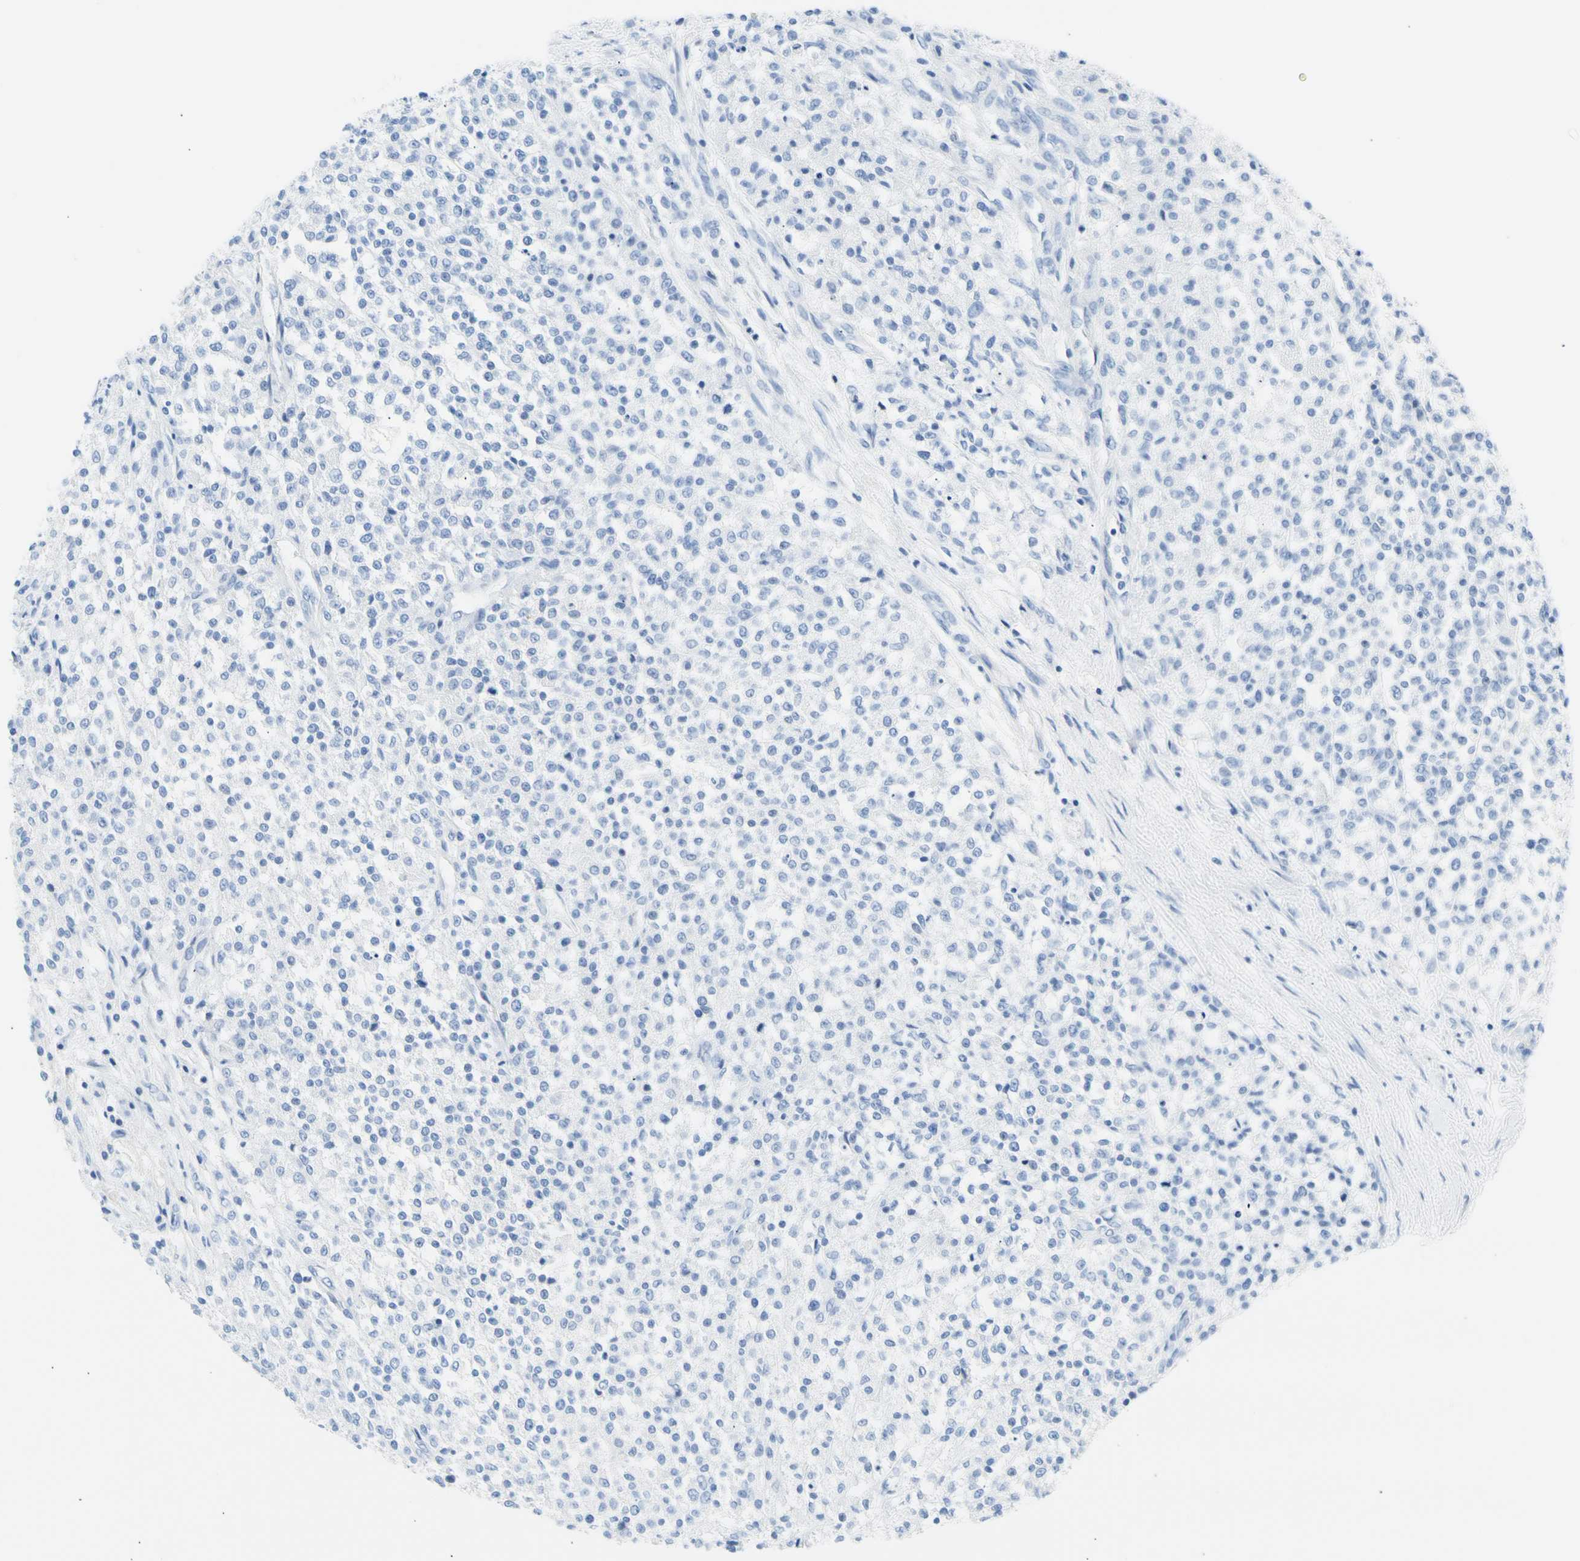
{"staining": {"intensity": "negative", "quantity": "none", "location": "none"}, "tissue": "testis cancer", "cell_type": "Tumor cells", "image_type": "cancer", "snomed": [{"axis": "morphology", "description": "Seminoma, NOS"}, {"axis": "topography", "description": "Testis"}], "caption": "Tumor cells show no significant protein expression in seminoma (testis).", "gene": "CEL", "patient": {"sex": "male", "age": 59}}